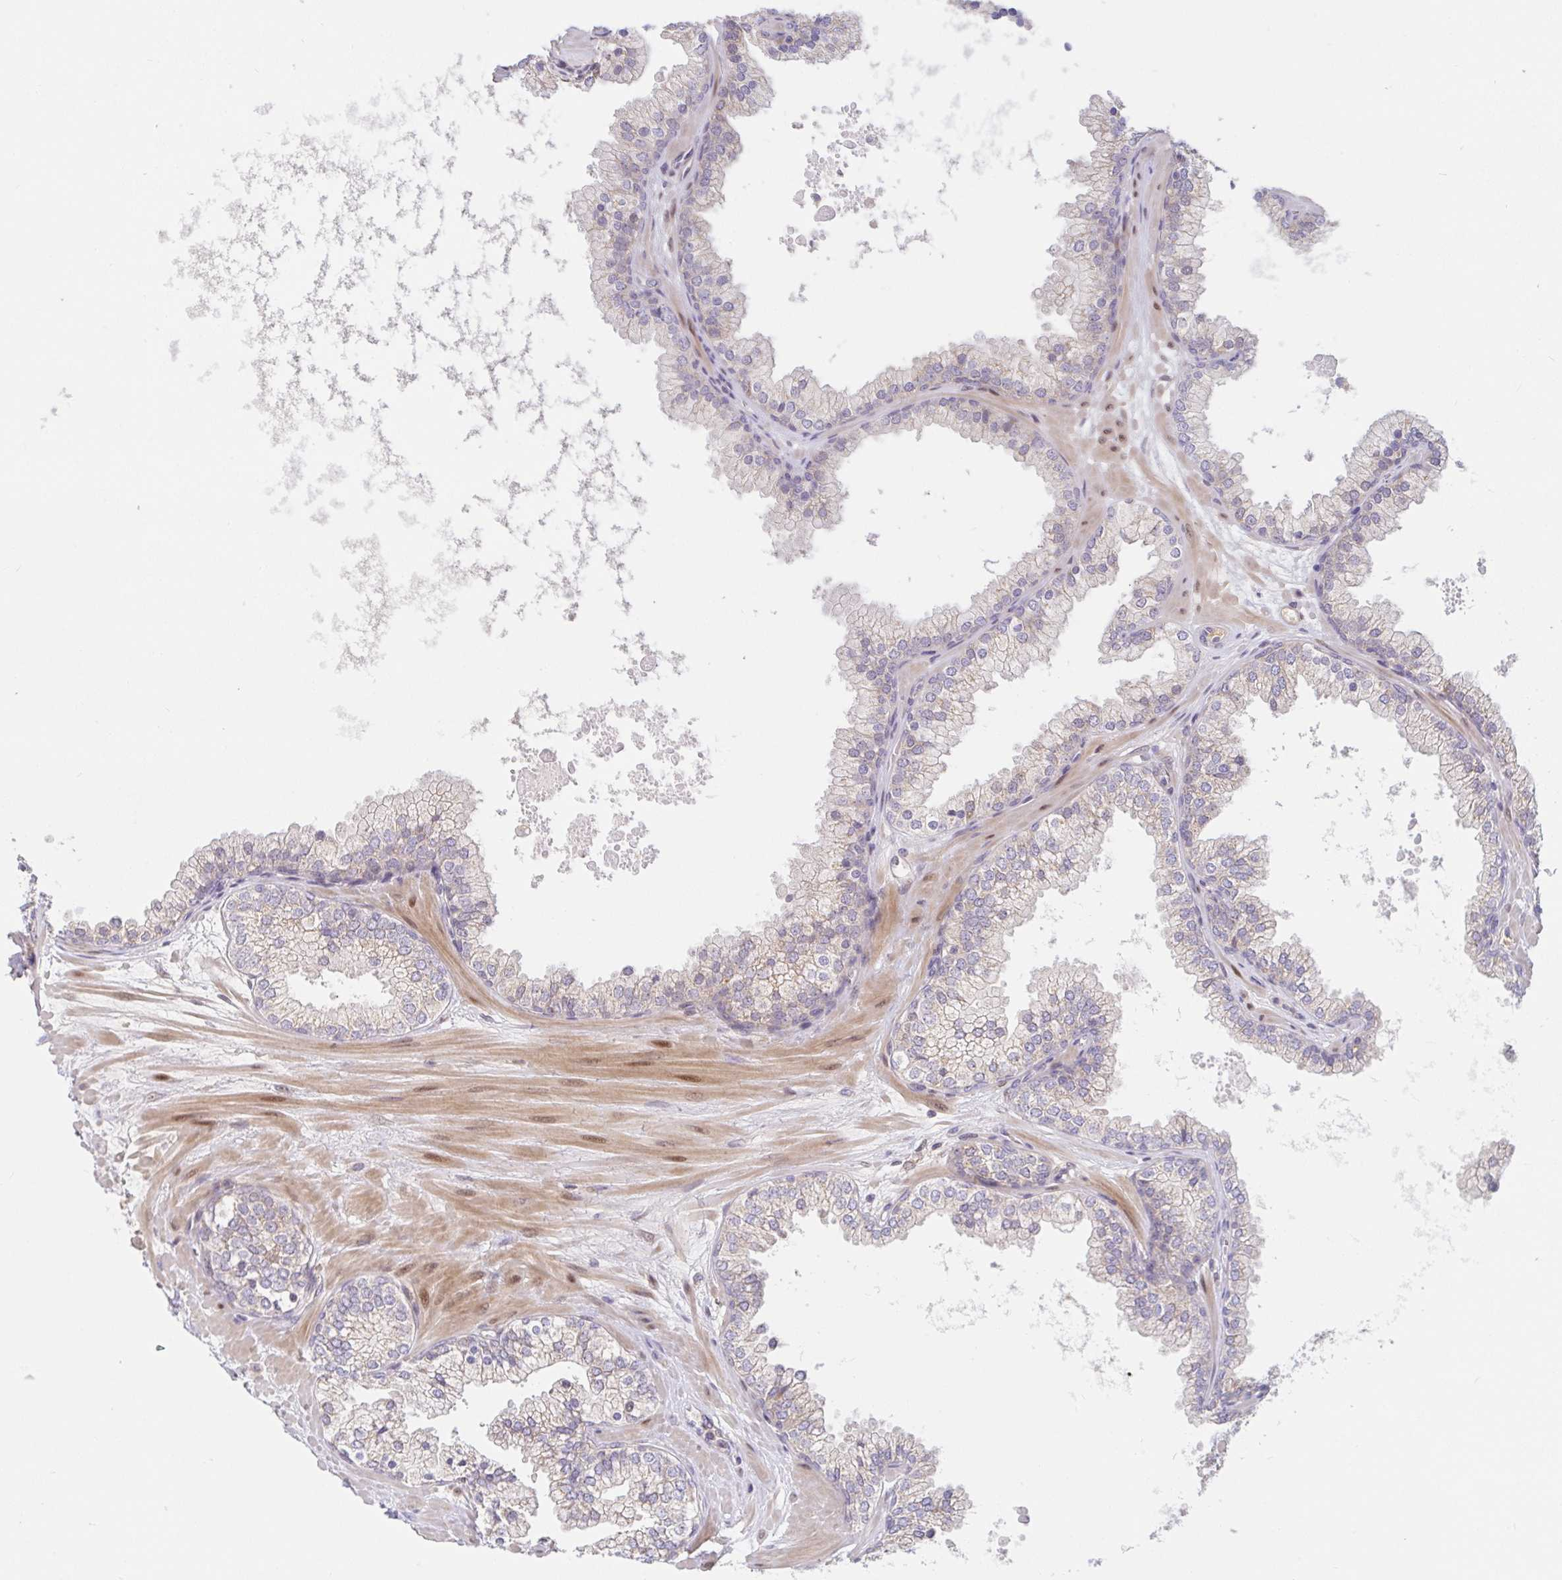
{"staining": {"intensity": "moderate", "quantity": "25%-75%", "location": "cytoplasmic/membranous"}, "tissue": "prostate", "cell_type": "Glandular cells", "image_type": "normal", "snomed": [{"axis": "morphology", "description": "Normal tissue, NOS"}, {"axis": "topography", "description": "Prostate"}, {"axis": "topography", "description": "Peripheral nerve tissue"}], "caption": "An IHC photomicrograph of unremarkable tissue is shown. Protein staining in brown shows moderate cytoplasmic/membranous positivity in prostate within glandular cells. (DAB IHC, brown staining for protein, blue staining for nuclei).", "gene": "LARP1", "patient": {"sex": "male", "age": 61}}